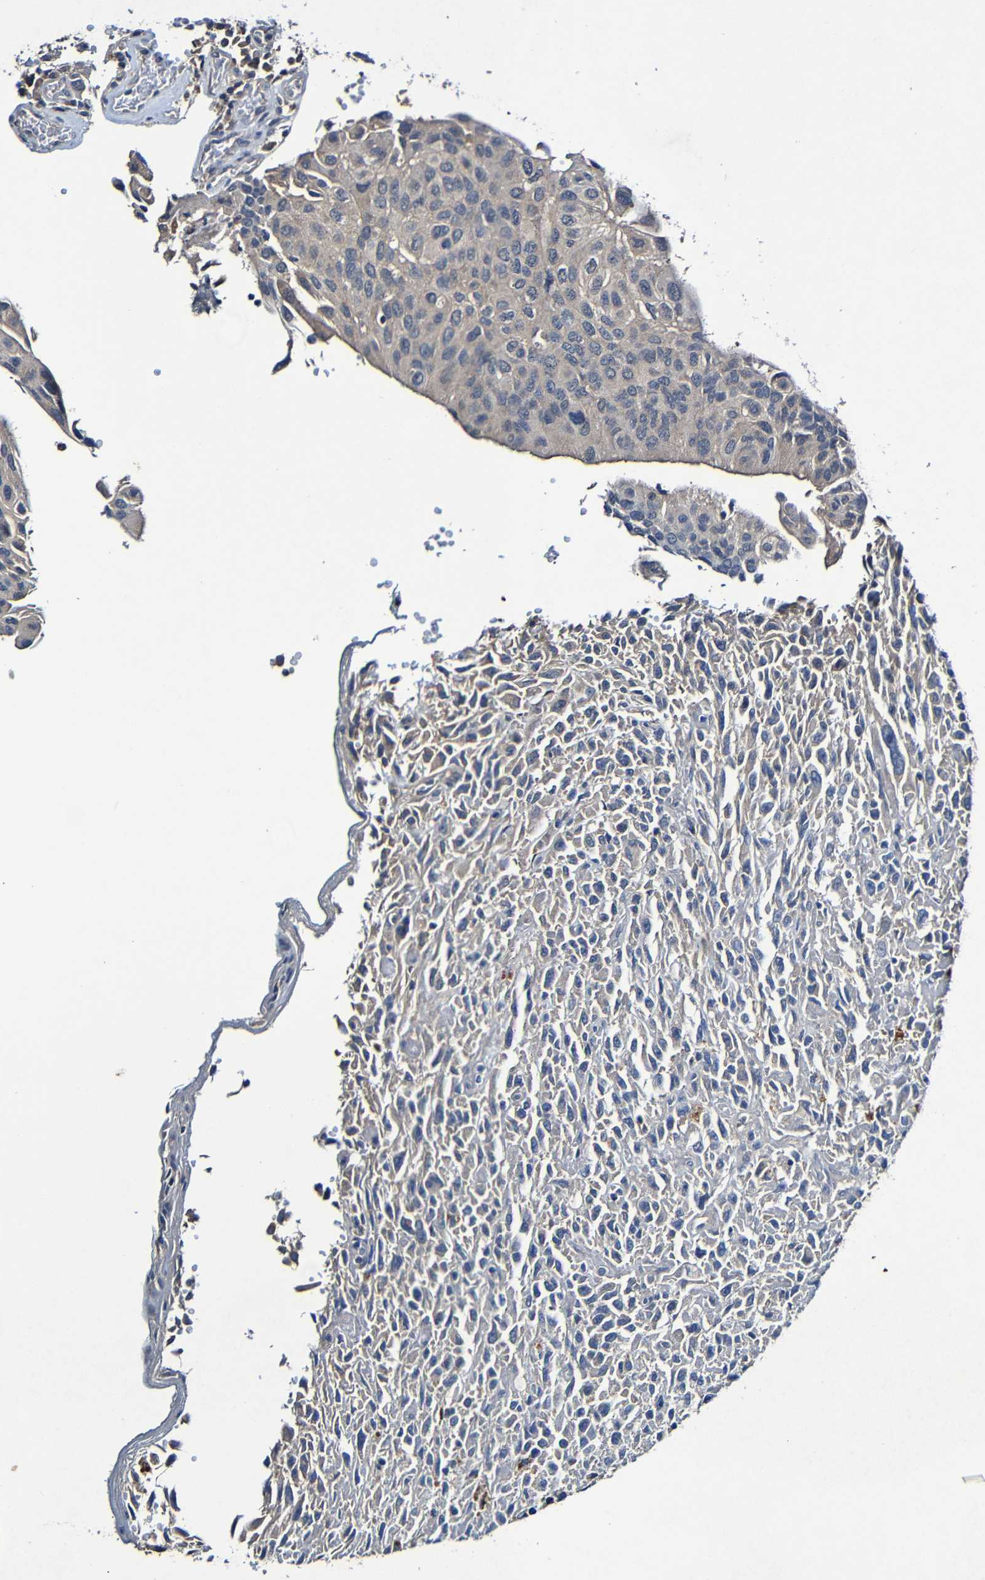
{"staining": {"intensity": "weak", "quantity": "<25%", "location": "cytoplasmic/membranous"}, "tissue": "urothelial cancer", "cell_type": "Tumor cells", "image_type": "cancer", "snomed": [{"axis": "morphology", "description": "Urothelial carcinoma, High grade"}, {"axis": "topography", "description": "Urinary bladder"}], "caption": "This image is of urothelial cancer stained with immunohistochemistry to label a protein in brown with the nuclei are counter-stained blue. There is no expression in tumor cells.", "gene": "LRRC70", "patient": {"sex": "male", "age": 66}}